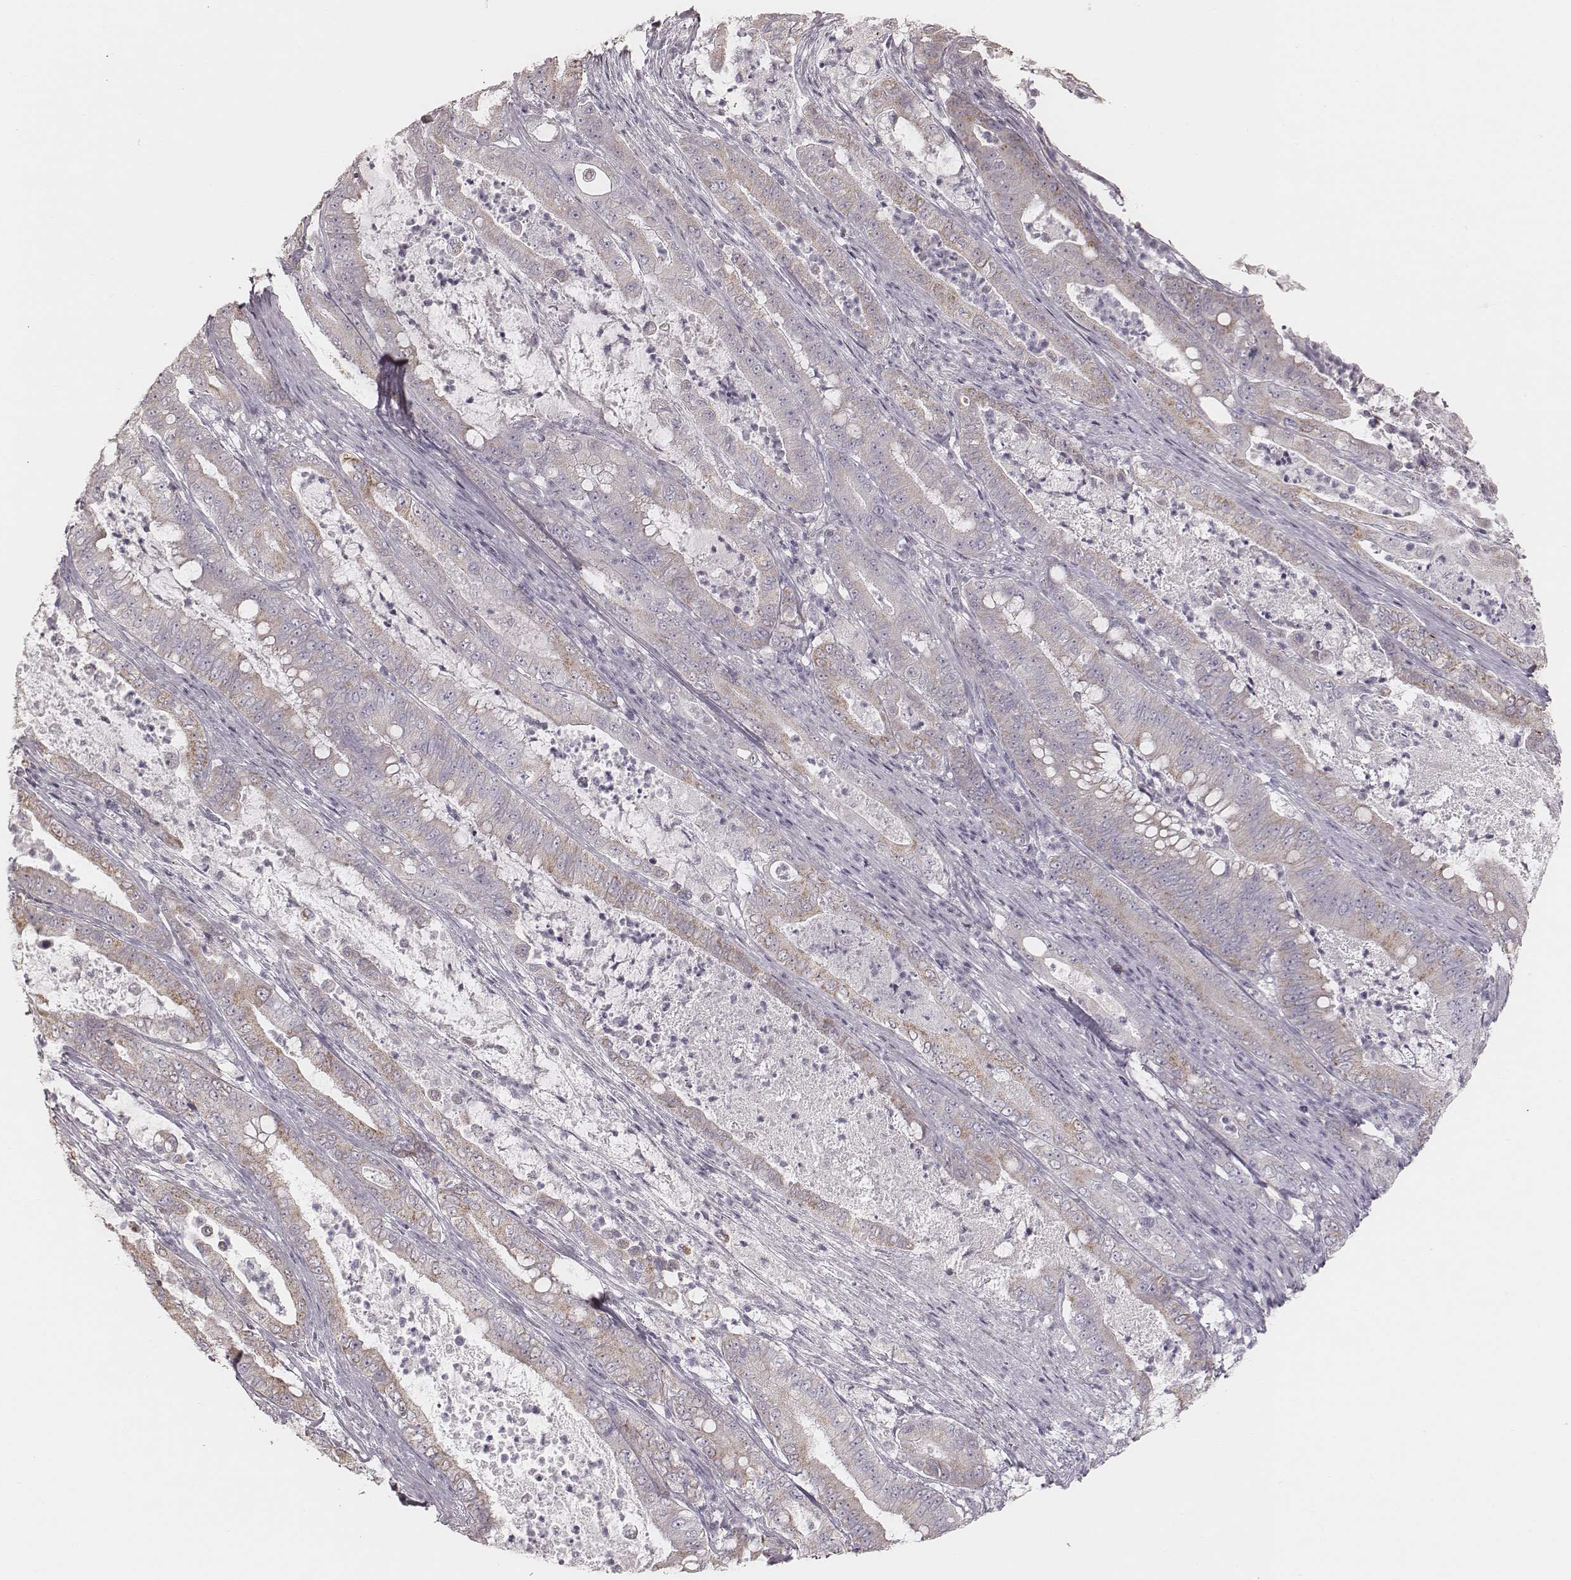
{"staining": {"intensity": "moderate", "quantity": "25%-75%", "location": "cytoplasmic/membranous"}, "tissue": "pancreatic cancer", "cell_type": "Tumor cells", "image_type": "cancer", "snomed": [{"axis": "morphology", "description": "Adenocarcinoma, NOS"}, {"axis": "topography", "description": "Pancreas"}], "caption": "Immunohistochemistry (IHC) photomicrograph of neoplastic tissue: human pancreatic cancer stained using immunohistochemistry displays medium levels of moderate protein expression localized specifically in the cytoplasmic/membranous of tumor cells, appearing as a cytoplasmic/membranous brown color.", "gene": "KIF5C", "patient": {"sex": "male", "age": 71}}